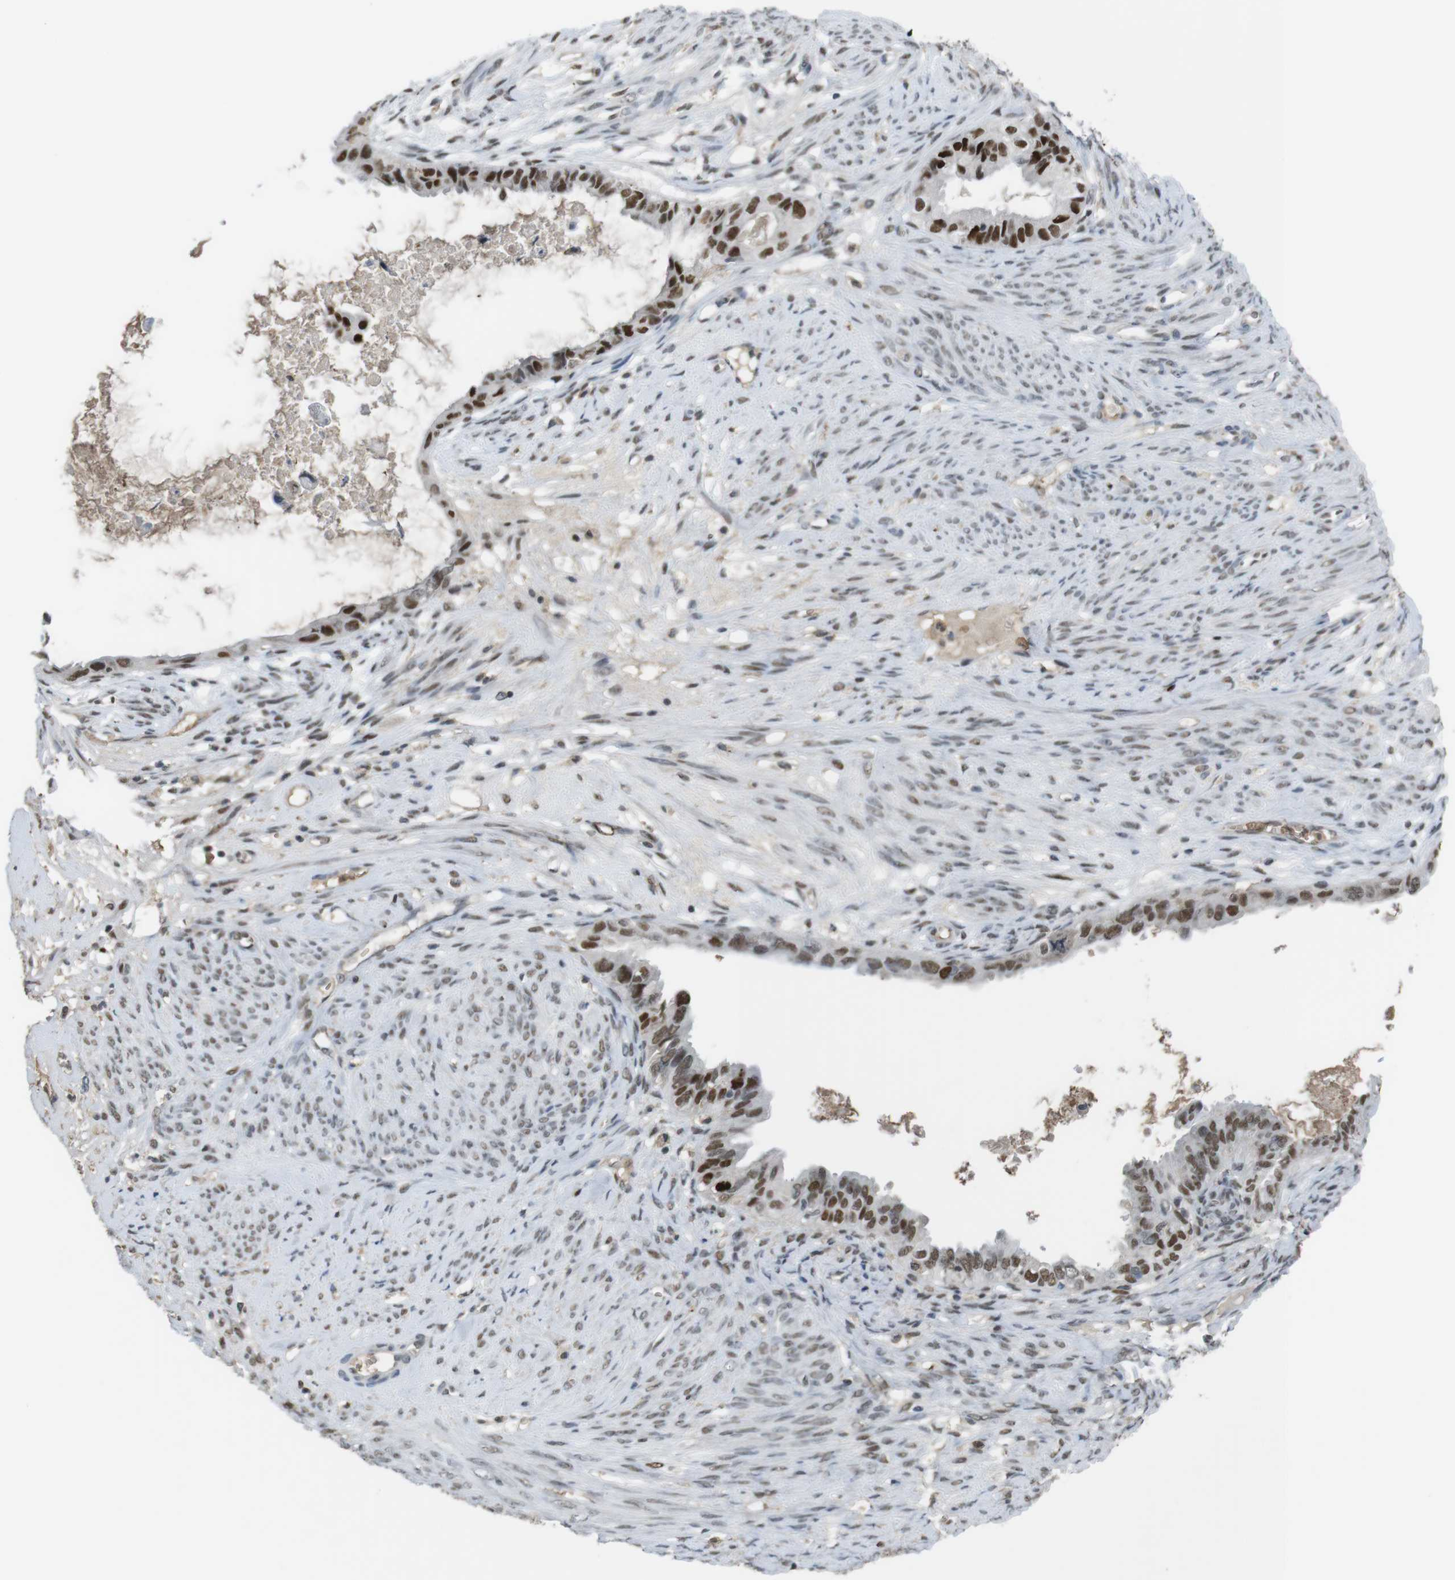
{"staining": {"intensity": "strong", "quantity": ">75%", "location": "nuclear"}, "tissue": "cervical cancer", "cell_type": "Tumor cells", "image_type": "cancer", "snomed": [{"axis": "morphology", "description": "Normal tissue, NOS"}, {"axis": "morphology", "description": "Adenocarcinoma, NOS"}, {"axis": "topography", "description": "Cervix"}, {"axis": "topography", "description": "Endometrium"}], "caption": "A high-resolution micrograph shows immunohistochemistry staining of cervical adenocarcinoma, which demonstrates strong nuclear positivity in about >75% of tumor cells.", "gene": "SUB1", "patient": {"sex": "female", "age": 86}}